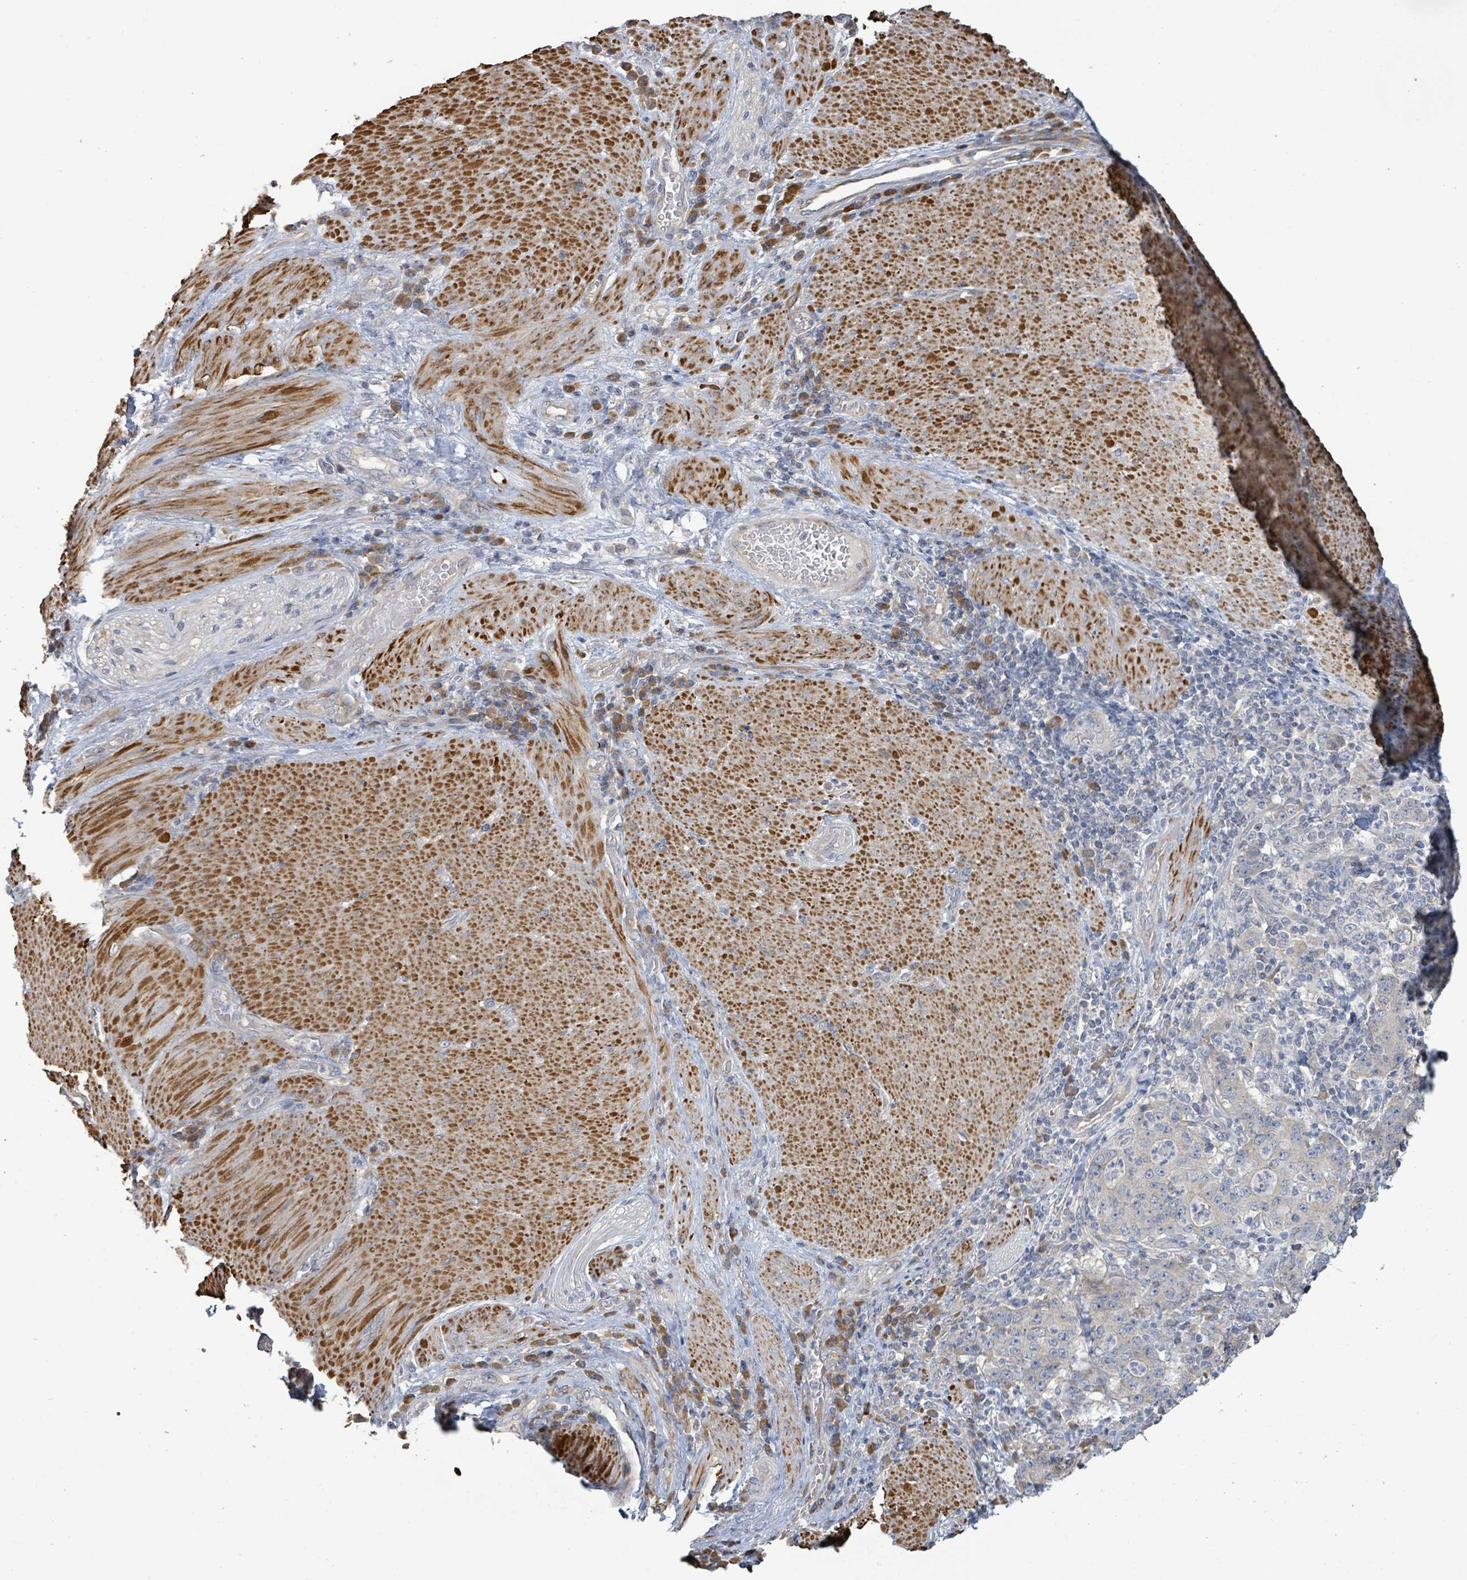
{"staining": {"intensity": "negative", "quantity": "none", "location": "none"}, "tissue": "stomach cancer", "cell_type": "Tumor cells", "image_type": "cancer", "snomed": [{"axis": "morphology", "description": "Normal tissue, NOS"}, {"axis": "morphology", "description": "Adenocarcinoma, NOS"}, {"axis": "topography", "description": "Stomach, upper"}, {"axis": "topography", "description": "Stomach"}], "caption": "Tumor cells show no significant protein staining in stomach cancer (adenocarcinoma).", "gene": "KCNS2", "patient": {"sex": "male", "age": 59}}